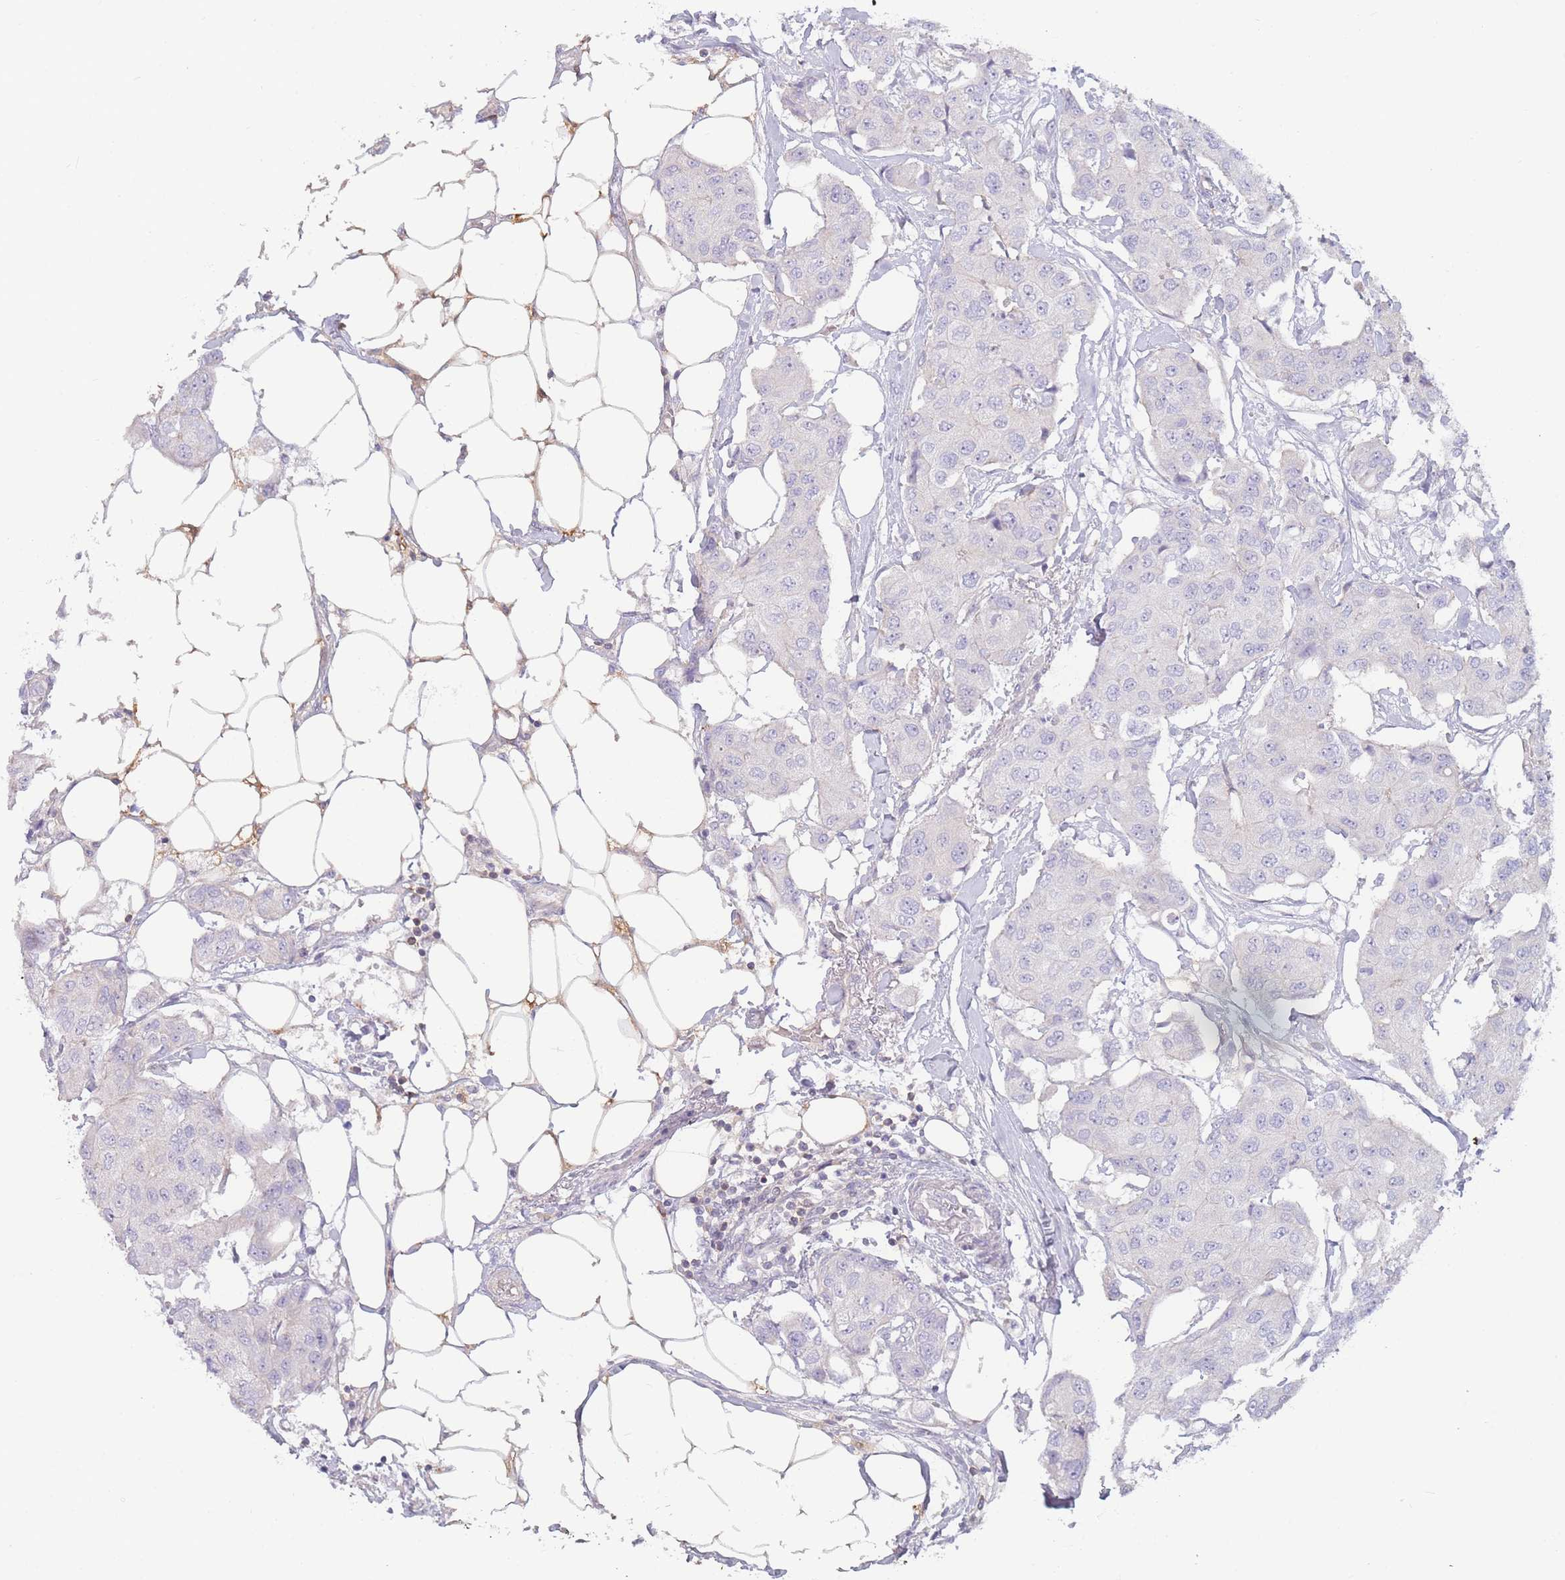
{"staining": {"intensity": "negative", "quantity": "none", "location": "none"}, "tissue": "breast cancer", "cell_type": "Tumor cells", "image_type": "cancer", "snomed": [{"axis": "morphology", "description": "Duct carcinoma"}, {"axis": "topography", "description": "Breast"}, {"axis": "topography", "description": "Lymph node"}], "caption": "A histopathology image of breast cancer (intraductal carcinoma) stained for a protein shows no brown staining in tumor cells. (Immunohistochemistry, brightfield microscopy, high magnification).", "gene": "SPHKAP", "patient": {"sex": "female", "age": 80}}